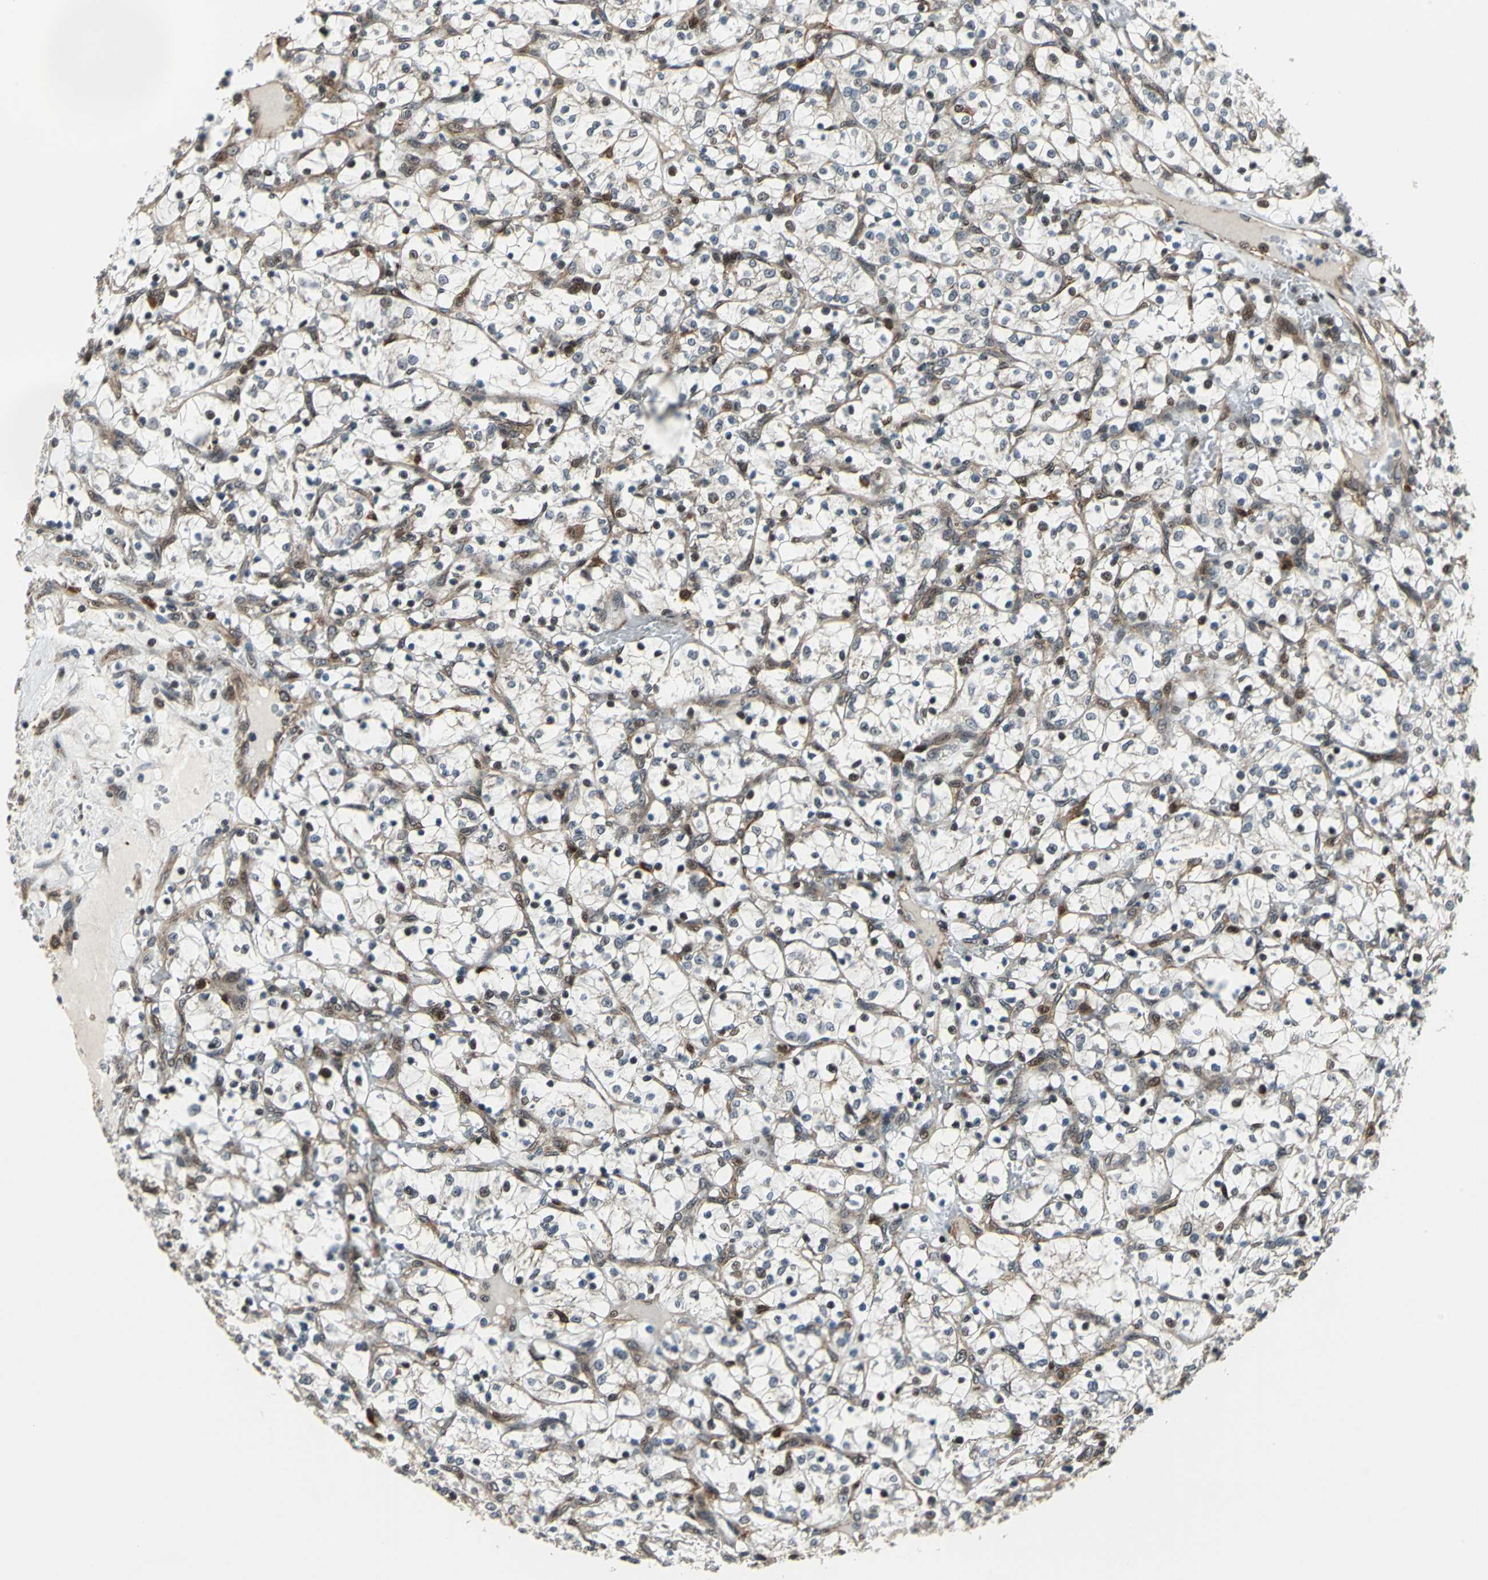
{"staining": {"intensity": "moderate", "quantity": "25%-75%", "location": "cytoplasmic/membranous,nuclear"}, "tissue": "renal cancer", "cell_type": "Tumor cells", "image_type": "cancer", "snomed": [{"axis": "morphology", "description": "Adenocarcinoma, NOS"}, {"axis": "topography", "description": "Kidney"}], "caption": "Renal adenocarcinoma stained with IHC displays moderate cytoplasmic/membranous and nuclear expression in about 25%-75% of tumor cells.", "gene": "AATF", "patient": {"sex": "female", "age": 69}}